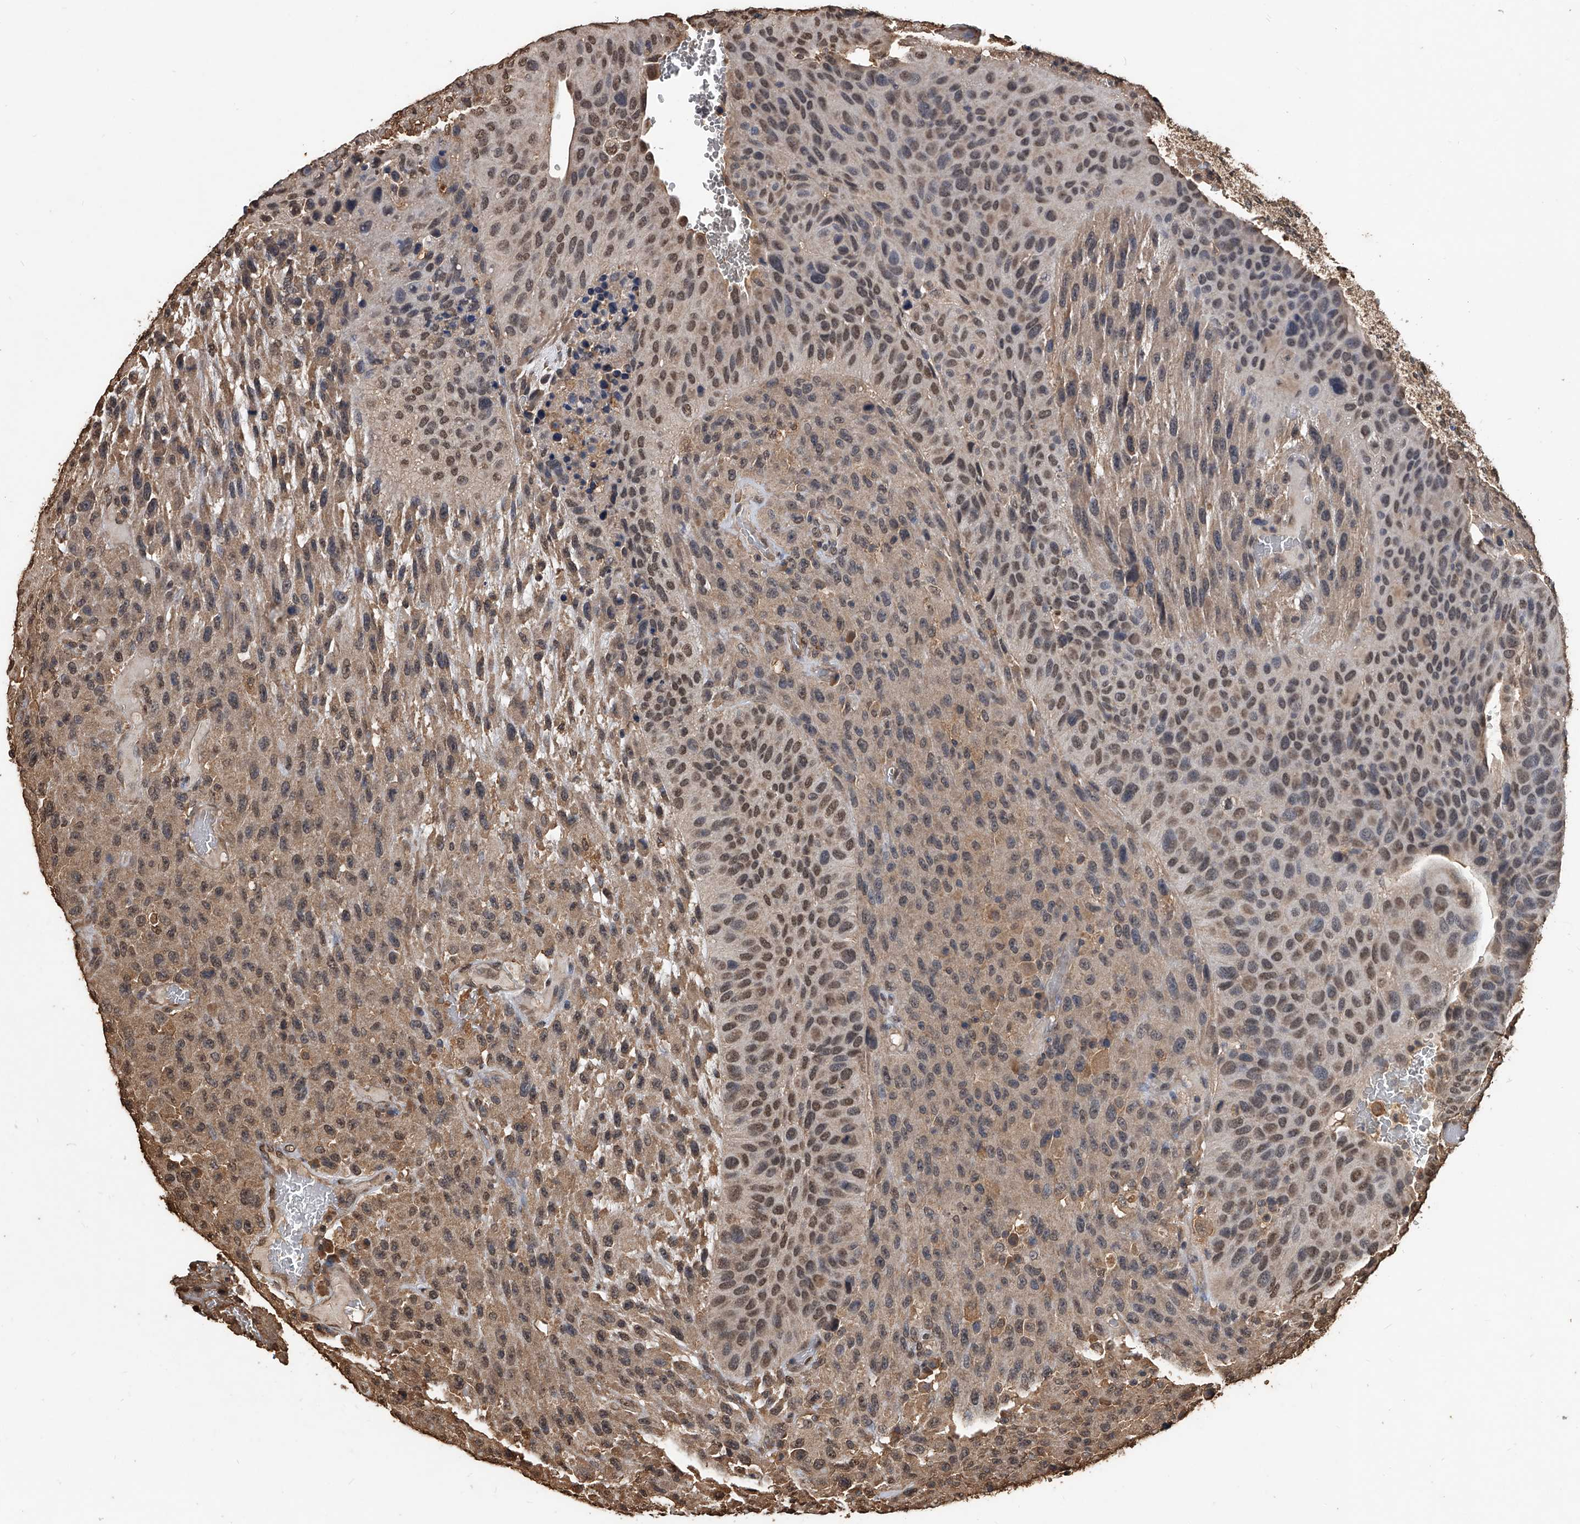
{"staining": {"intensity": "moderate", "quantity": ">75%", "location": "nuclear"}, "tissue": "urothelial cancer", "cell_type": "Tumor cells", "image_type": "cancer", "snomed": [{"axis": "morphology", "description": "Urothelial carcinoma, High grade"}, {"axis": "topography", "description": "Urinary bladder"}], "caption": "Immunohistochemistry histopathology image of neoplastic tissue: human high-grade urothelial carcinoma stained using immunohistochemistry shows medium levels of moderate protein expression localized specifically in the nuclear of tumor cells, appearing as a nuclear brown color.", "gene": "FBXL4", "patient": {"sex": "male", "age": 66}}